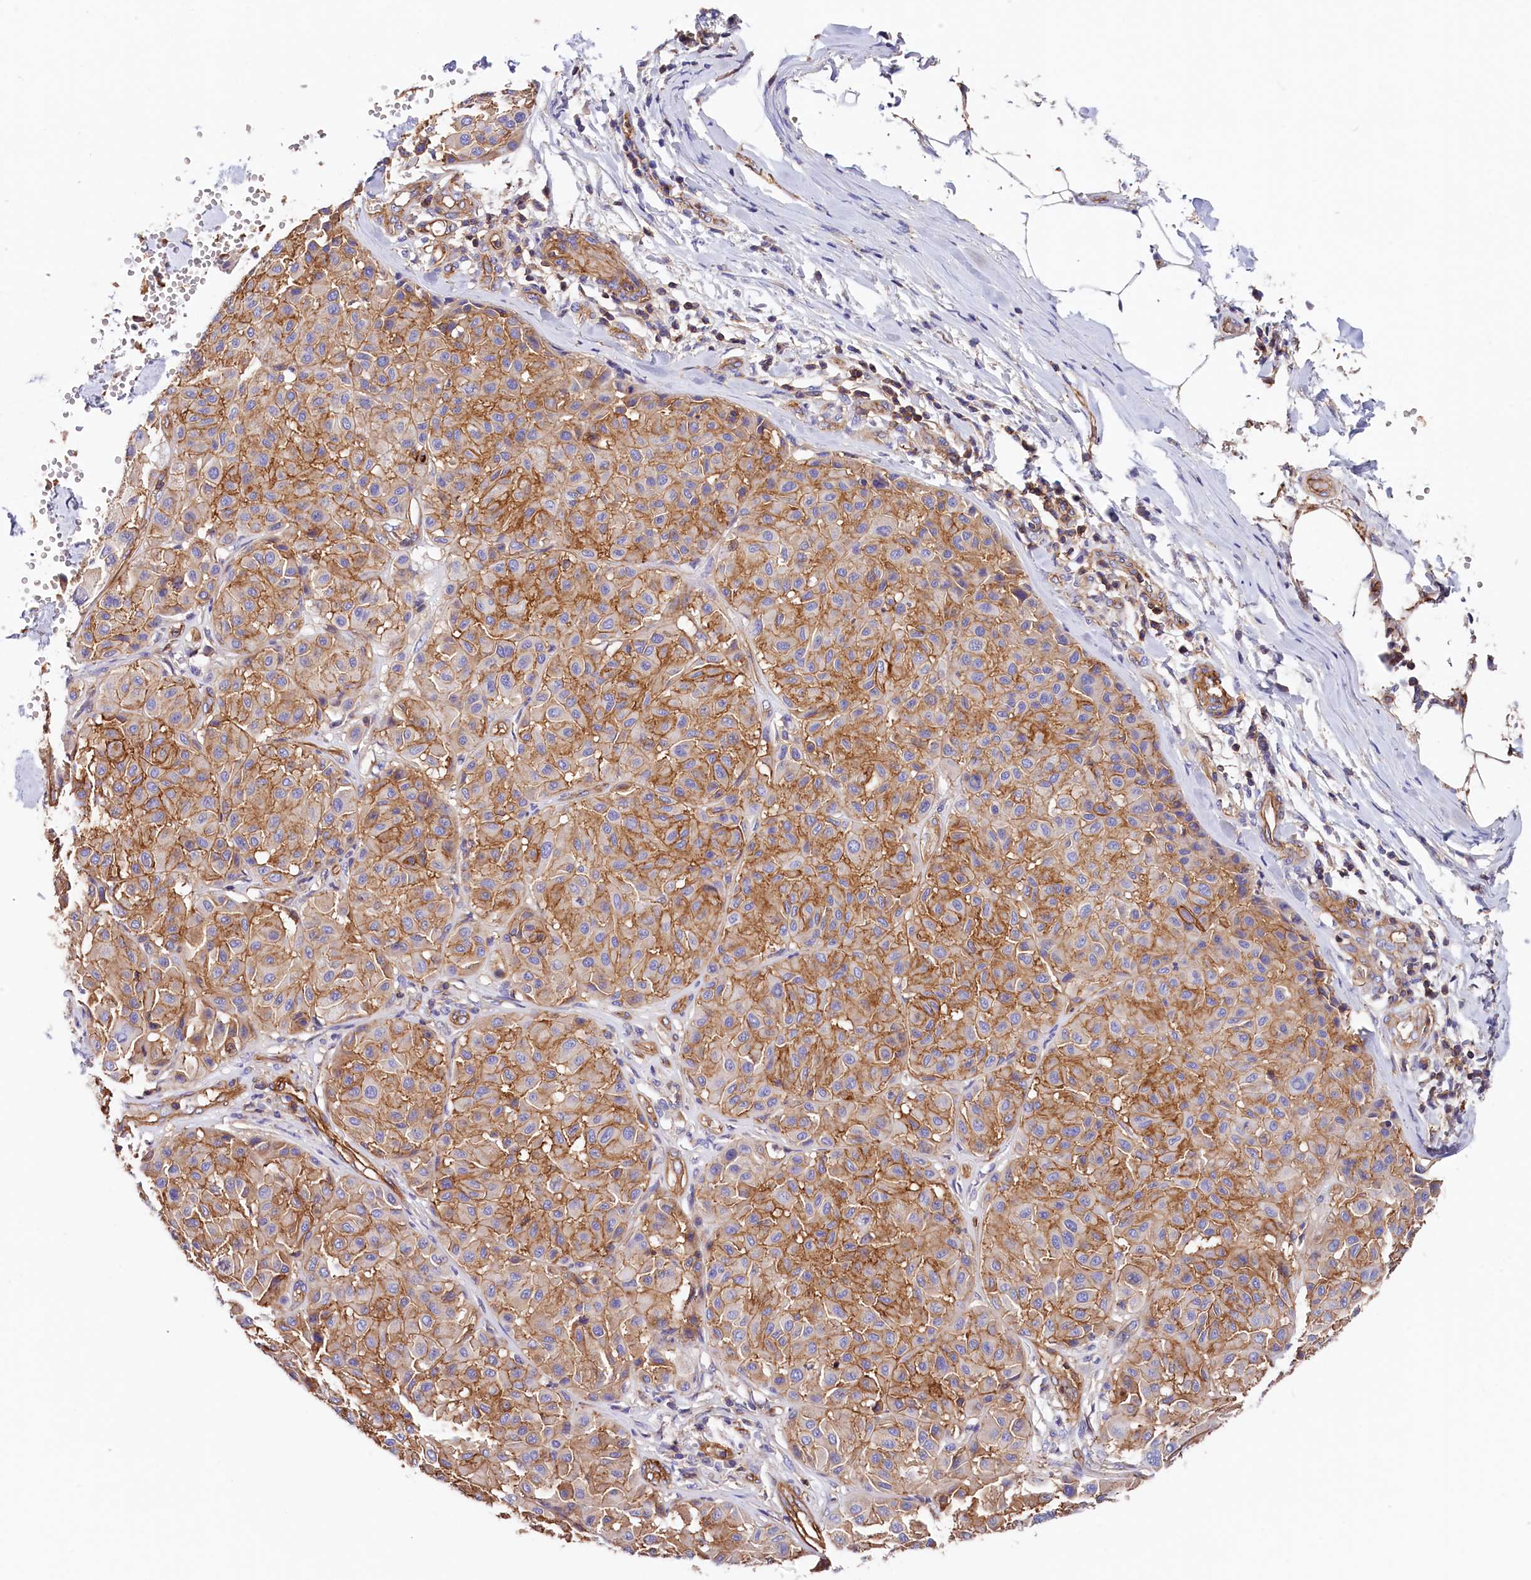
{"staining": {"intensity": "weak", "quantity": "<25%", "location": "cytoplasmic/membranous"}, "tissue": "melanoma", "cell_type": "Tumor cells", "image_type": "cancer", "snomed": [{"axis": "morphology", "description": "Malignant melanoma, Metastatic site"}, {"axis": "topography", "description": "Soft tissue"}], "caption": "This is an immunohistochemistry (IHC) image of malignant melanoma (metastatic site). There is no positivity in tumor cells.", "gene": "ATP2B4", "patient": {"sex": "male", "age": 41}}